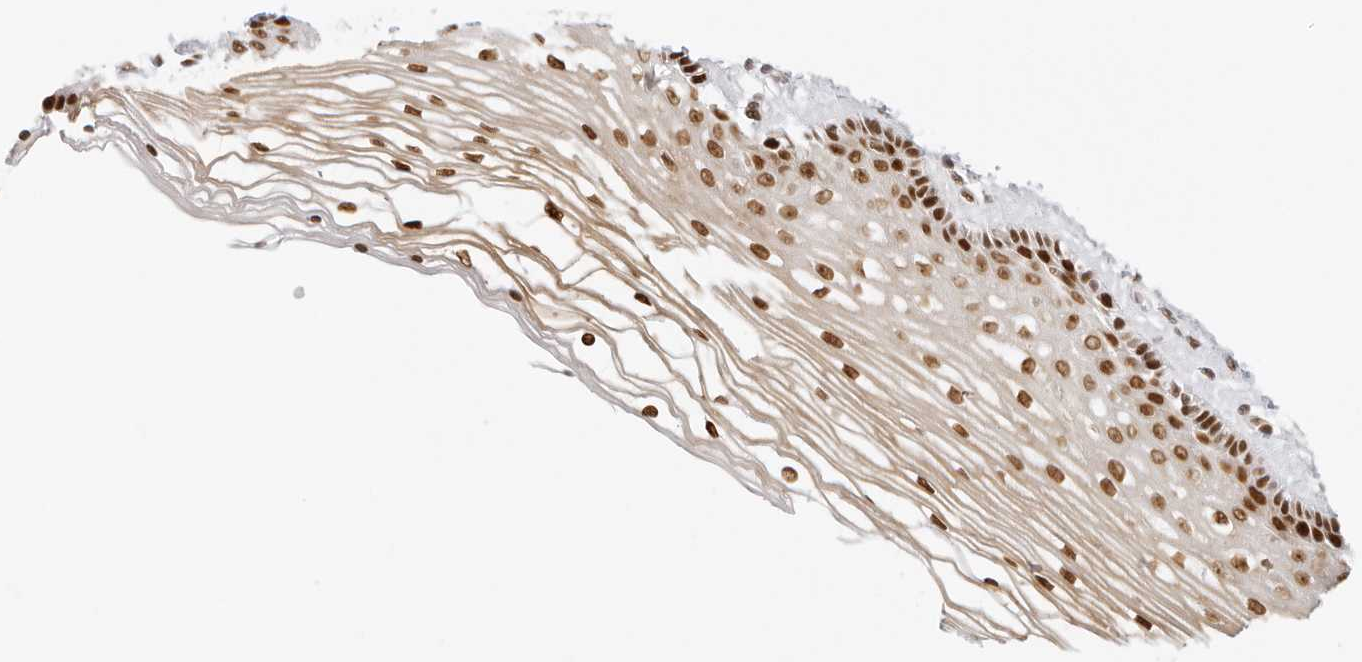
{"staining": {"intensity": "moderate", "quantity": ">75%", "location": "nuclear"}, "tissue": "vagina", "cell_type": "Squamous epithelial cells", "image_type": "normal", "snomed": [{"axis": "morphology", "description": "Normal tissue, NOS"}, {"axis": "topography", "description": "Vagina"}], "caption": "Unremarkable vagina exhibits moderate nuclear positivity in about >75% of squamous epithelial cells, visualized by immunohistochemistry.", "gene": "RCC1", "patient": {"sex": "female", "age": 46}}